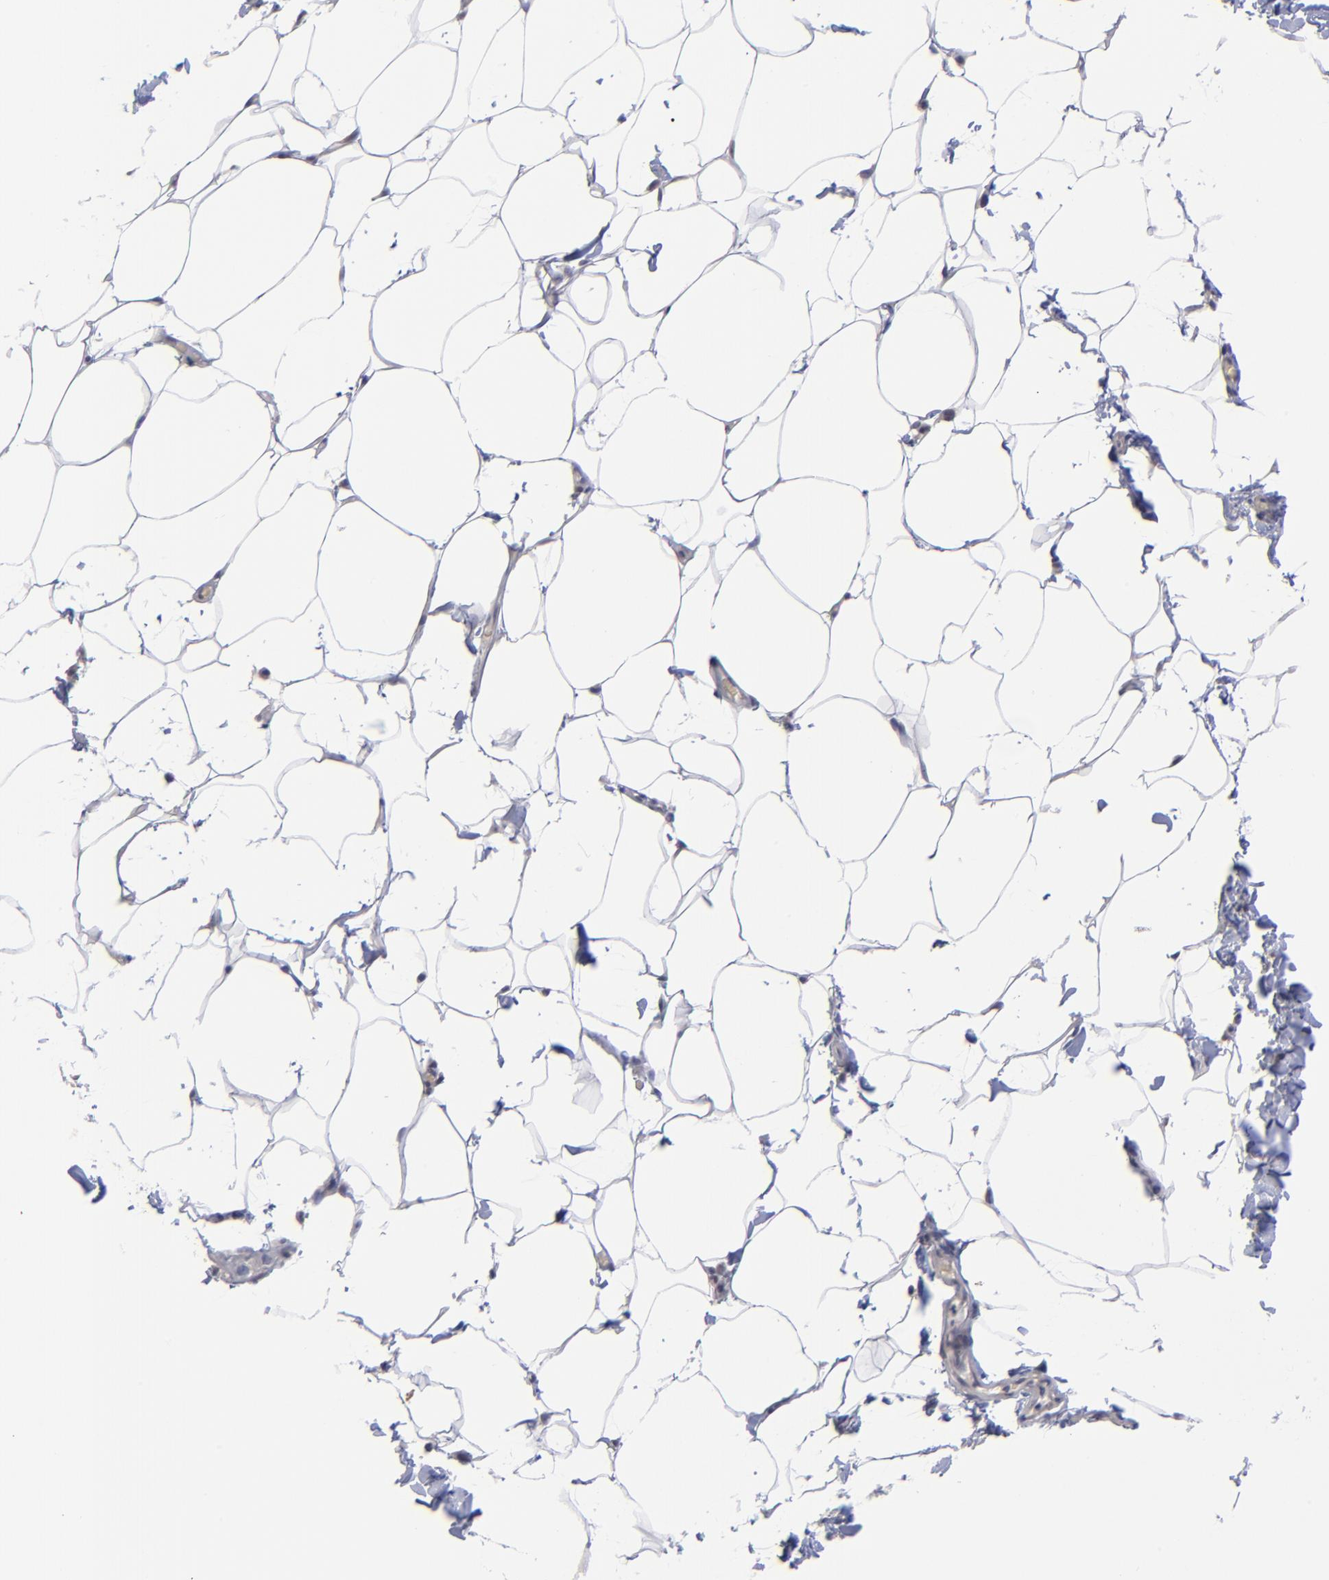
{"staining": {"intensity": "negative", "quantity": "none", "location": "none"}, "tissue": "adipose tissue", "cell_type": "Adipocytes", "image_type": "normal", "snomed": [{"axis": "morphology", "description": "Normal tissue, NOS"}, {"axis": "topography", "description": "Vascular tissue"}], "caption": "High magnification brightfield microscopy of unremarkable adipose tissue stained with DAB (3,3'-diaminobenzidine) (brown) and counterstained with hematoxylin (blue): adipocytes show no significant expression. (DAB (3,3'-diaminobenzidine) immunohistochemistry (IHC) with hematoxylin counter stain).", "gene": "ZNF419", "patient": {"sex": "male", "age": 41}}